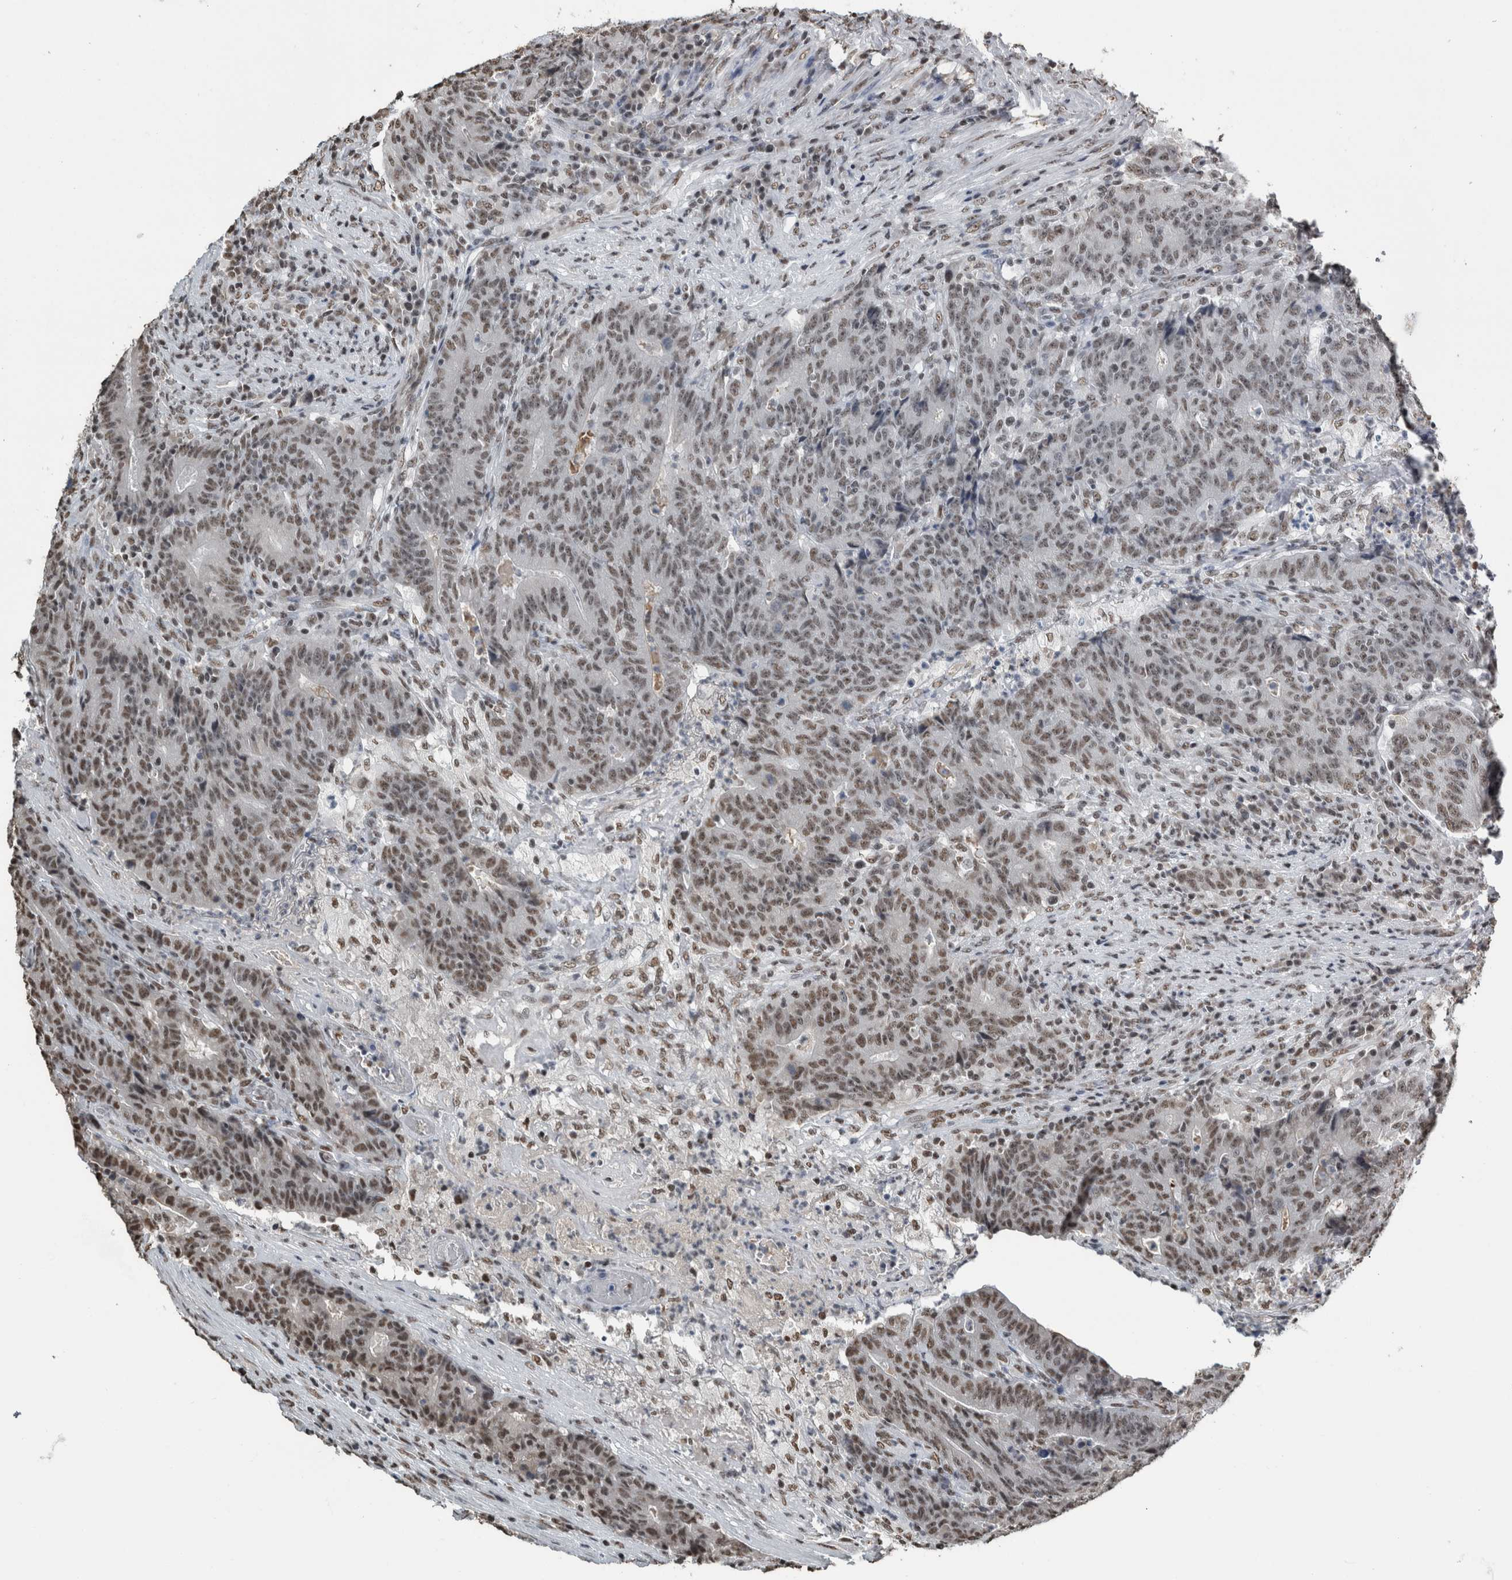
{"staining": {"intensity": "moderate", "quantity": ">75%", "location": "nuclear"}, "tissue": "colorectal cancer", "cell_type": "Tumor cells", "image_type": "cancer", "snomed": [{"axis": "morphology", "description": "Normal tissue, NOS"}, {"axis": "morphology", "description": "Adenocarcinoma, NOS"}, {"axis": "topography", "description": "Colon"}], "caption": "This histopathology image demonstrates immunohistochemistry staining of human colorectal cancer, with medium moderate nuclear expression in about >75% of tumor cells.", "gene": "TGS1", "patient": {"sex": "female", "age": 75}}